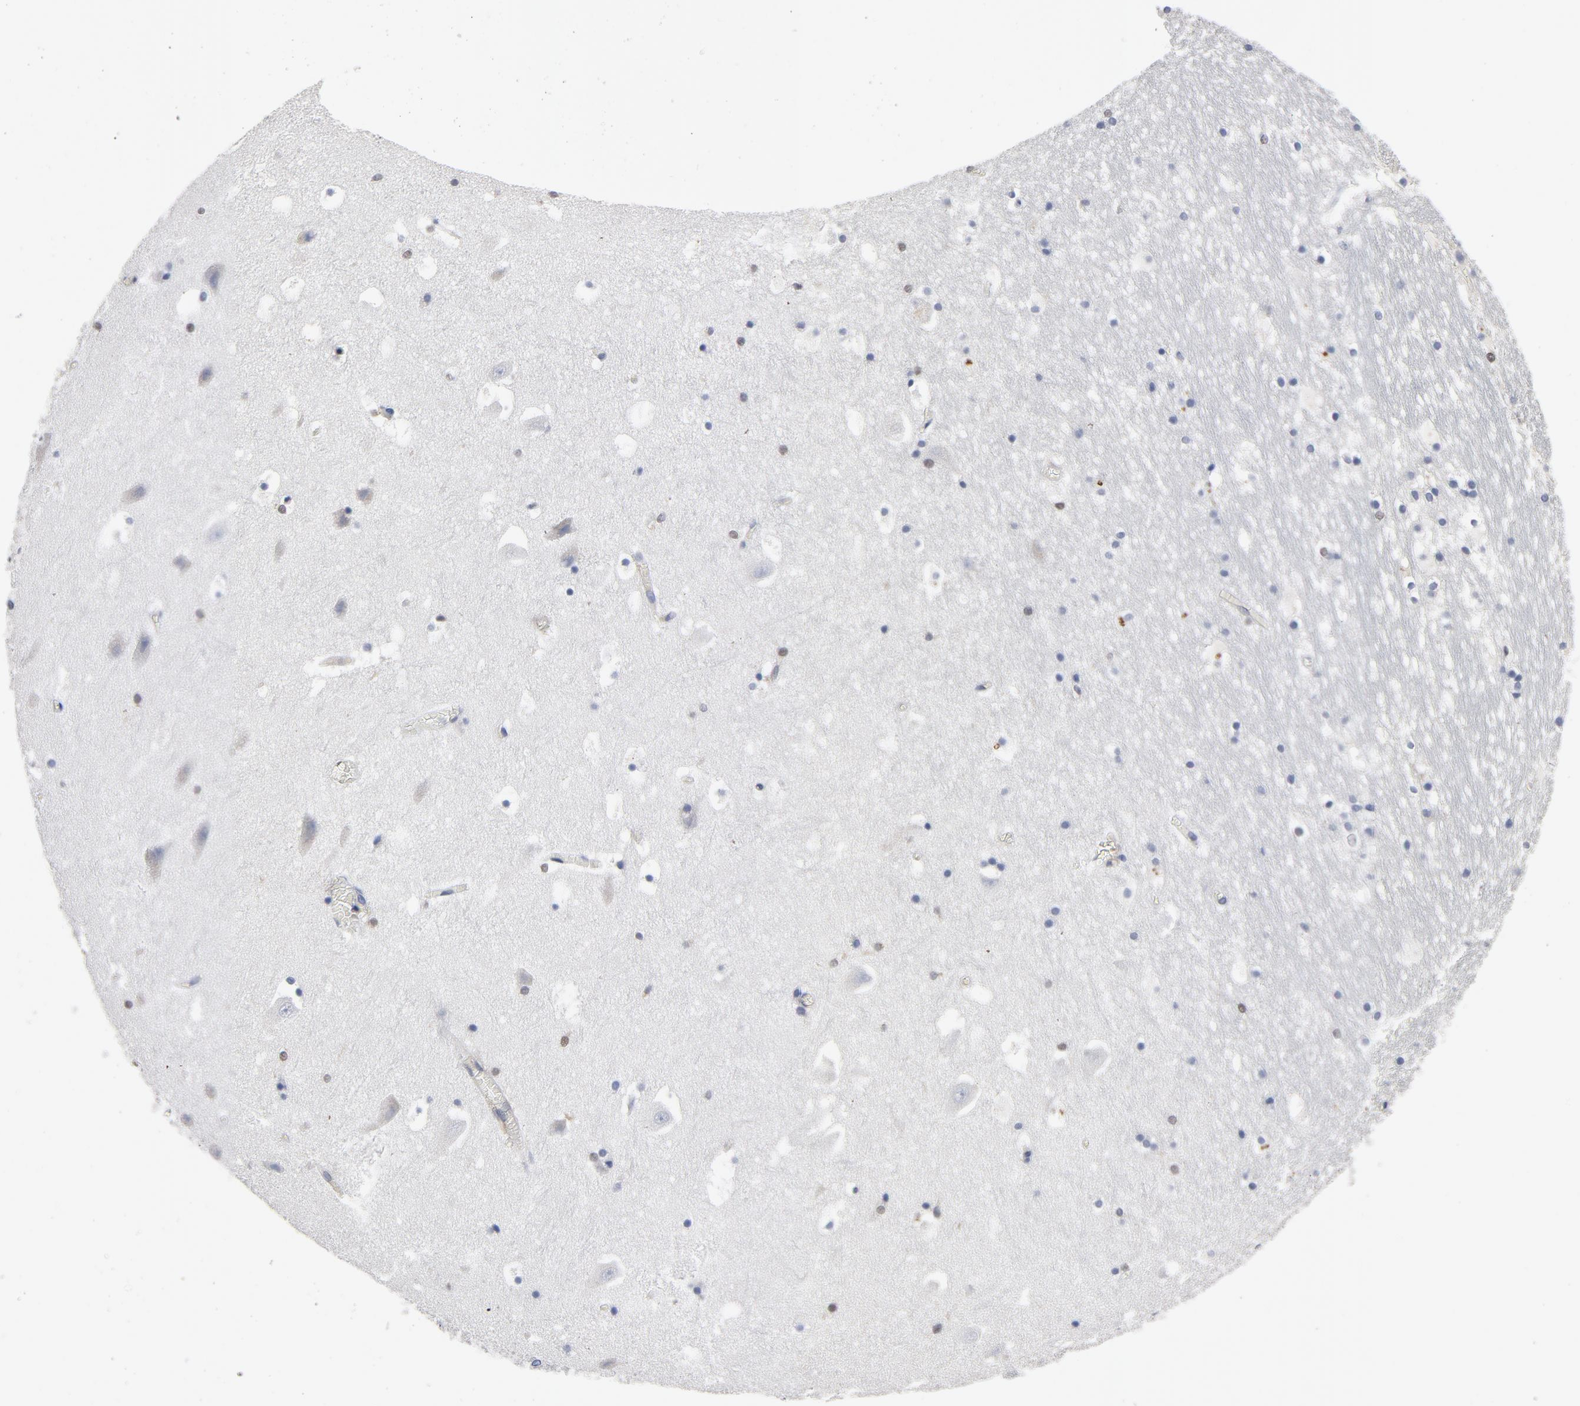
{"staining": {"intensity": "weak", "quantity": "<25%", "location": "cytoplasmic/membranous"}, "tissue": "hippocampus", "cell_type": "Neuronal cells", "image_type": "normal", "snomed": [{"axis": "morphology", "description": "Normal tissue, NOS"}, {"axis": "topography", "description": "Hippocampus"}], "caption": "IHC of benign human hippocampus reveals no staining in neuronal cells. Nuclei are stained in blue.", "gene": "NFKB1", "patient": {"sex": "male", "age": 45}}